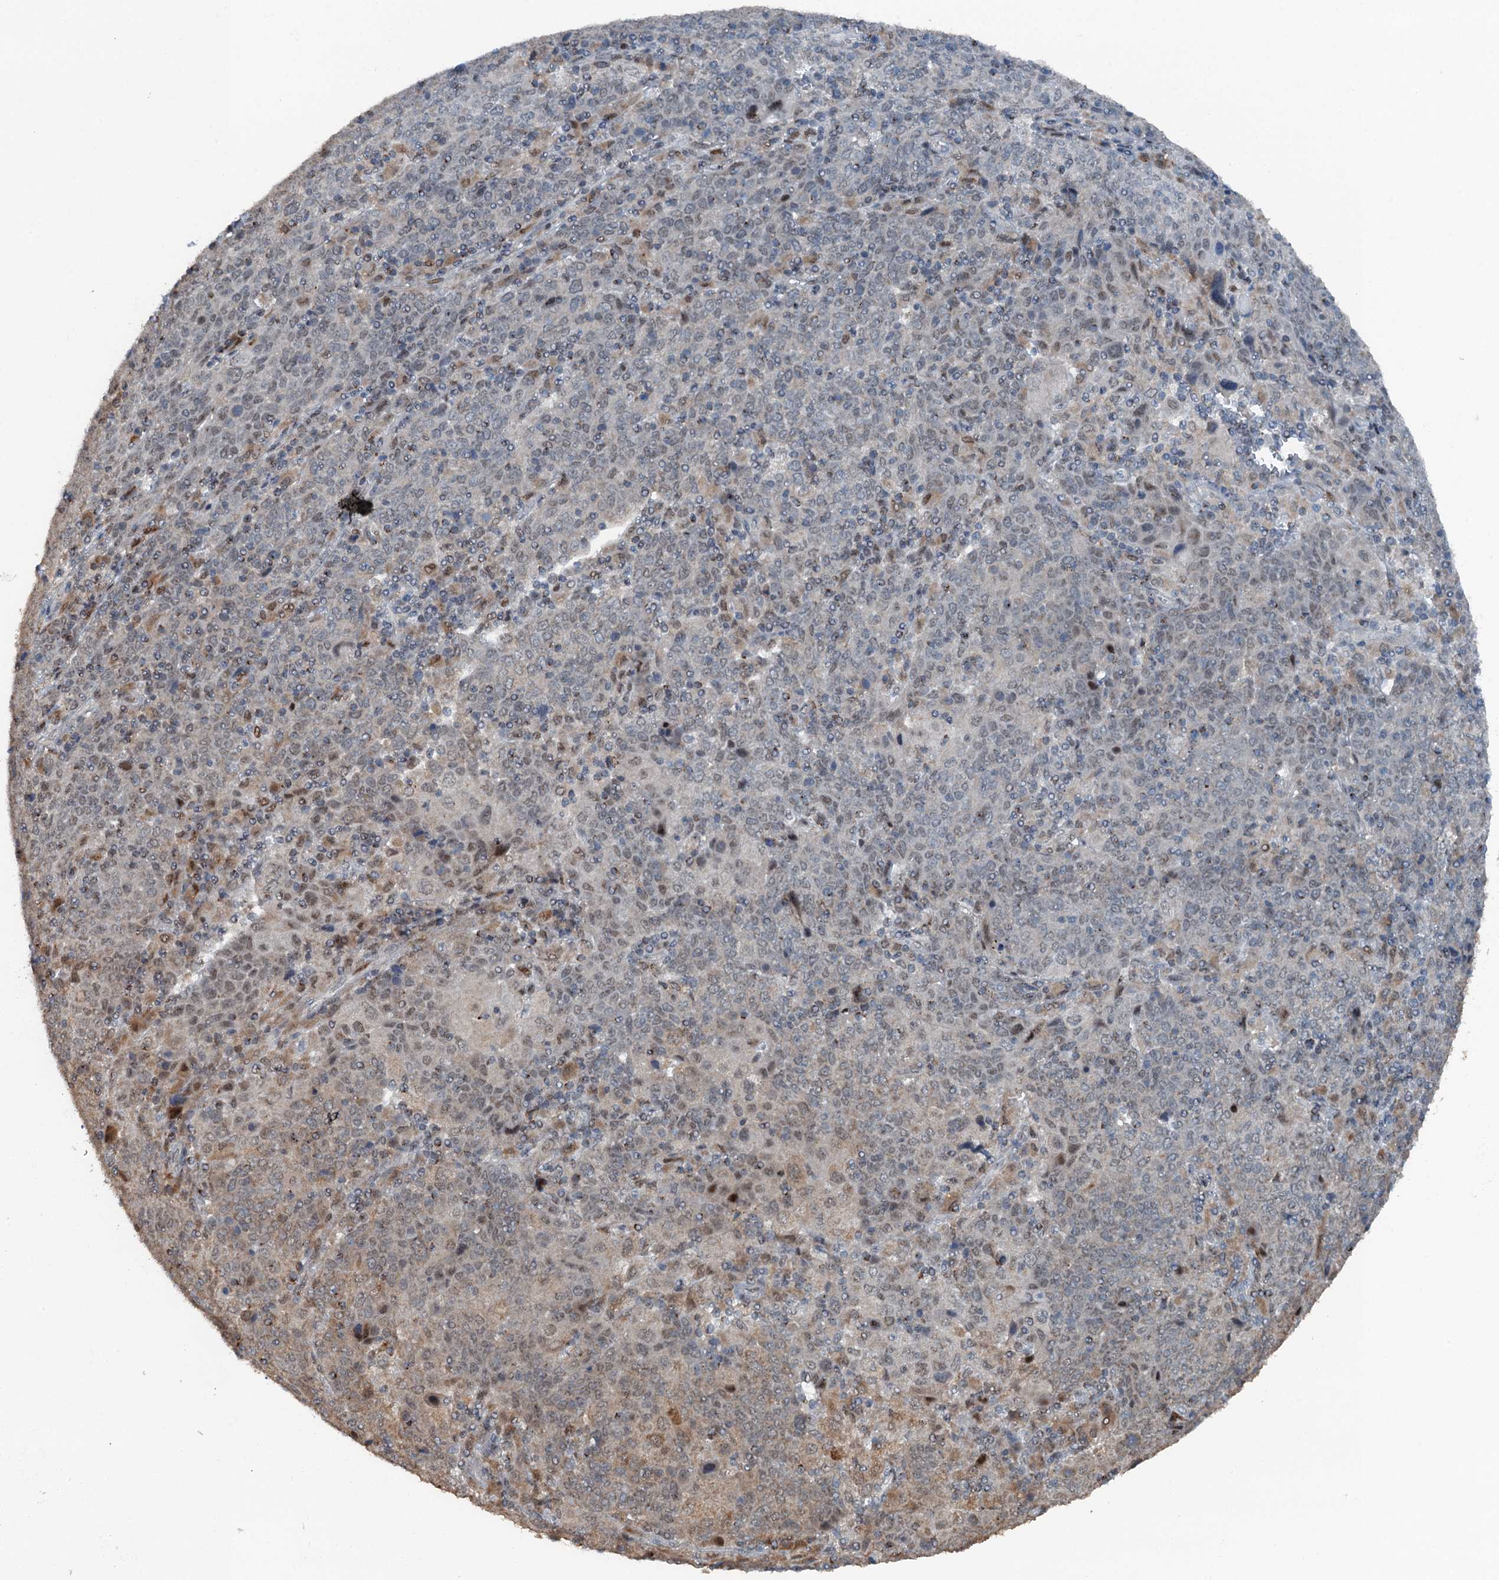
{"staining": {"intensity": "negative", "quantity": "none", "location": "none"}, "tissue": "cervical cancer", "cell_type": "Tumor cells", "image_type": "cancer", "snomed": [{"axis": "morphology", "description": "Squamous cell carcinoma, NOS"}, {"axis": "topography", "description": "Cervix"}], "caption": "This histopathology image is of cervical cancer stained with IHC to label a protein in brown with the nuclei are counter-stained blue. There is no expression in tumor cells.", "gene": "BMERB1", "patient": {"sex": "female", "age": 67}}